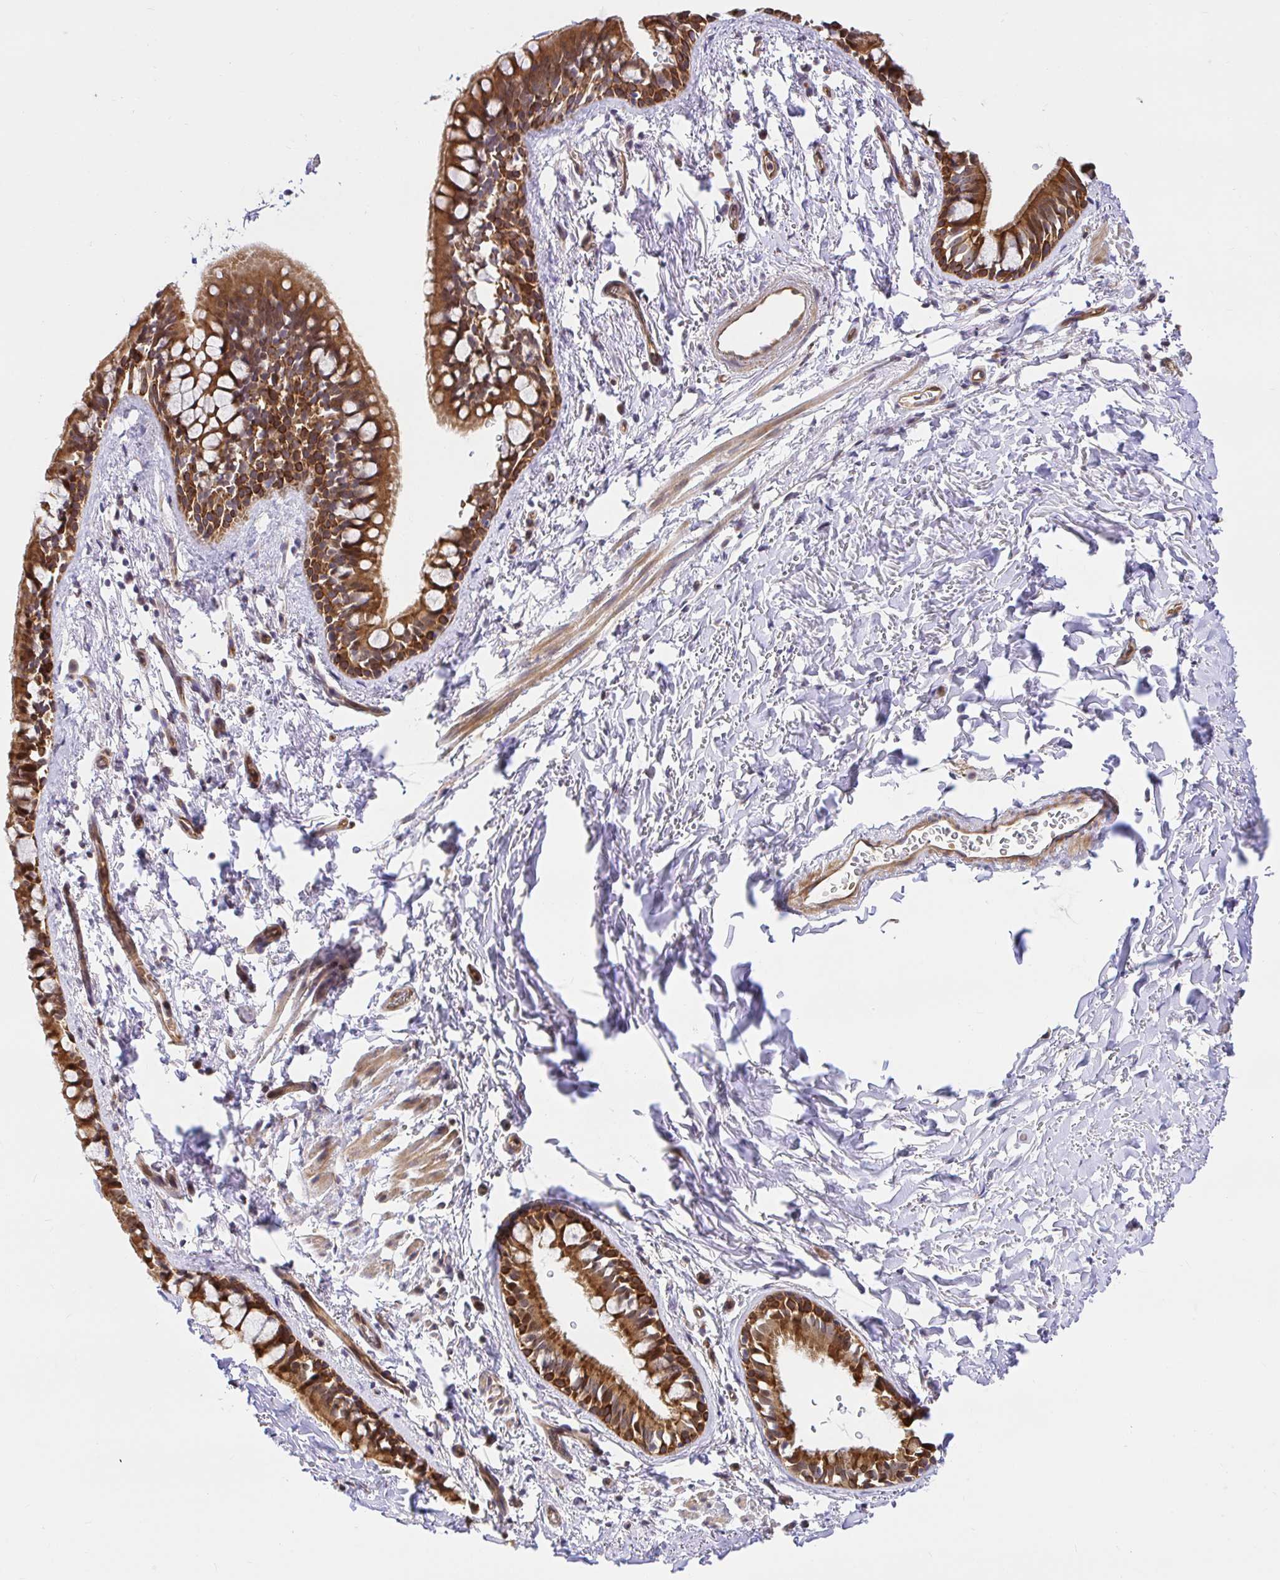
{"staining": {"intensity": "moderate", "quantity": ">75%", "location": "cytoplasmic/membranous"}, "tissue": "bronchus", "cell_type": "Respiratory epithelial cells", "image_type": "normal", "snomed": [{"axis": "morphology", "description": "Normal tissue, NOS"}, {"axis": "topography", "description": "Lymph node"}, {"axis": "topography", "description": "Cartilage tissue"}, {"axis": "topography", "description": "Bronchus"}], "caption": "This image demonstrates immunohistochemistry staining of unremarkable bronchus, with medium moderate cytoplasmic/membranous expression in about >75% of respiratory epithelial cells.", "gene": "TRIM55", "patient": {"sex": "female", "age": 70}}